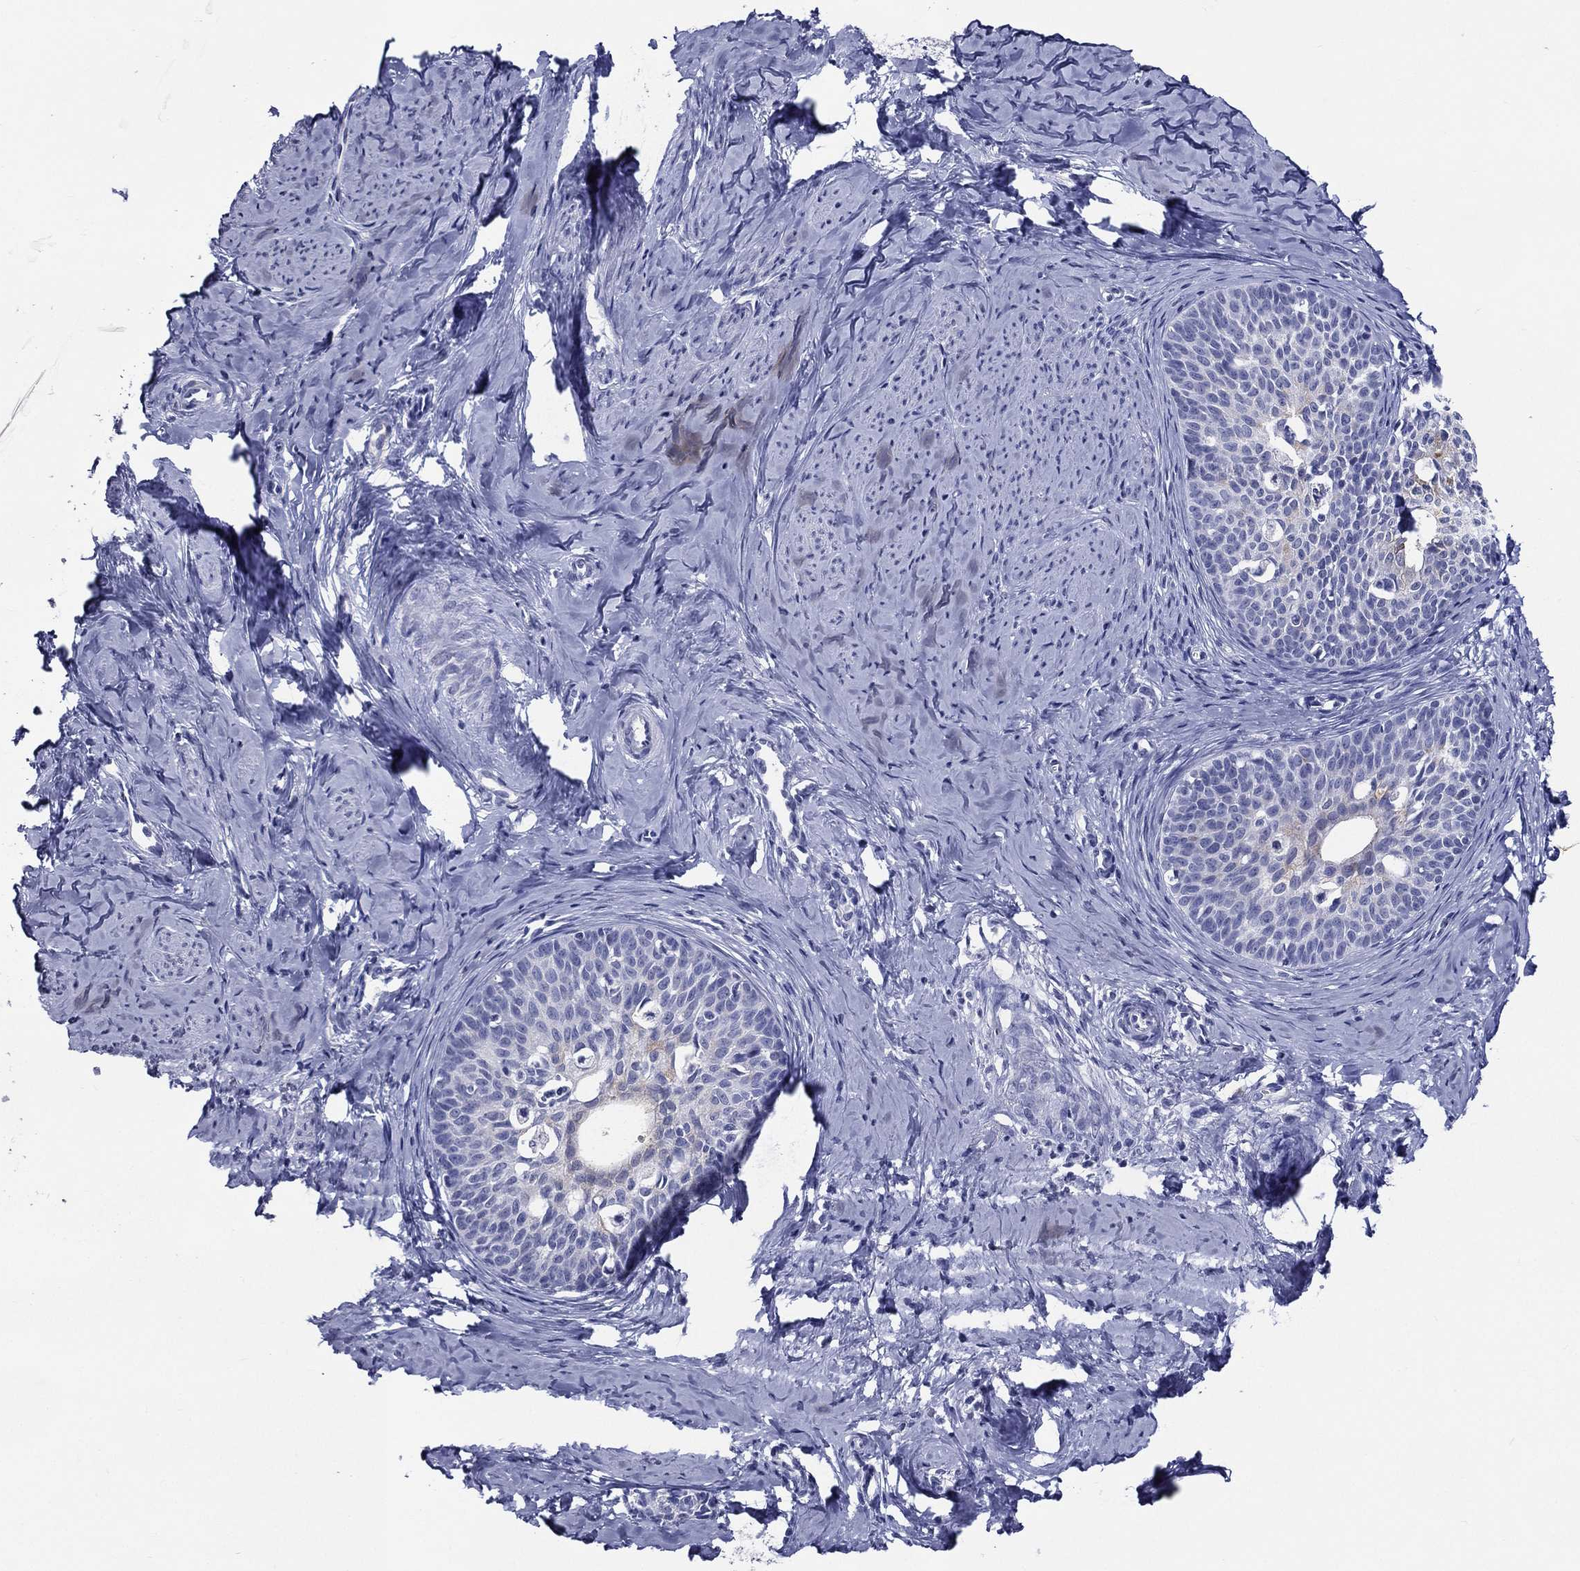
{"staining": {"intensity": "negative", "quantity": "none", "location": "none"}, "tissue": "cervical cancer", "cell_type": "Tumor cells", "image_type": "cancer", "snomed": [{"axis": "morphology", "description": "Squamous cell carcinoma, NOS"}, {"axis": "topography", "description": "Cervix"}], "caption": "This is an immunohistochemistry histopathology image of cervical cancer (squamous cell carcinoma). There is no staining in tumor cells.", "gene": "ACE2", "patient": {"sex": "female", "age": 51}}